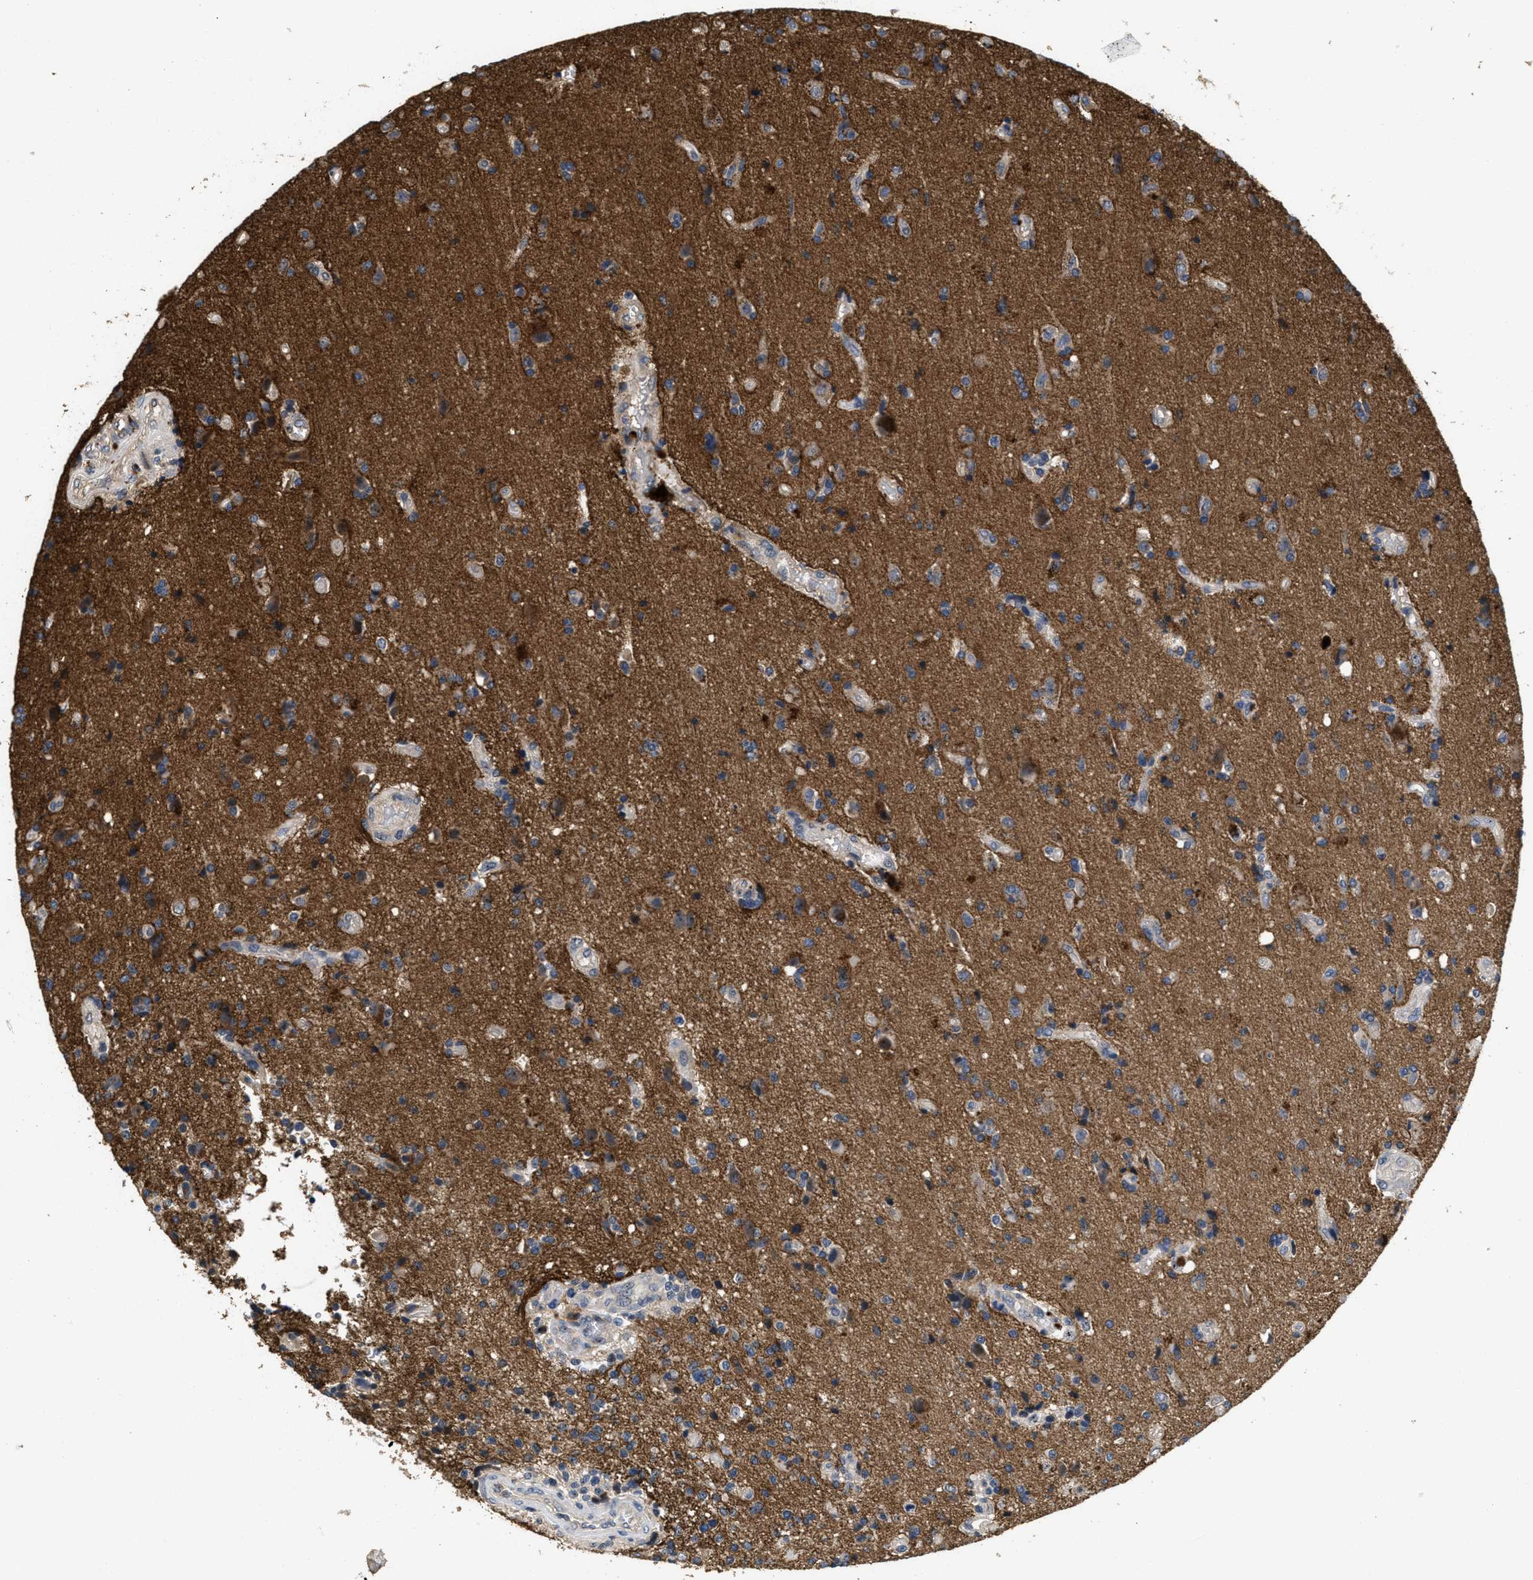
{"staining": {"intensity": "moderate", "quantity": "25%-75%", "location": "cytoplasmic/membranous"}, "tissue": "glioma", "cell_type": "Tumor cells", "image_type": "cancer", "snomed": [{"axis": "morphology", "description": "Glioma, malignant, High grade"}, {"axis": "topography", "description": "Brain"}], "caption": "High-magnification brightfield microscopy of malignant glioma (high-grade) stained with DAB (3,3'-diaminobenzidine) (brown) and counterstained with hematoxylin (blue). tumor cells exhibit moderate cytoplasmic/membranous staining is present in about25%-75% of cells.", "gene": "OSMR", "patient": {"sex": "male", "age": 72}}